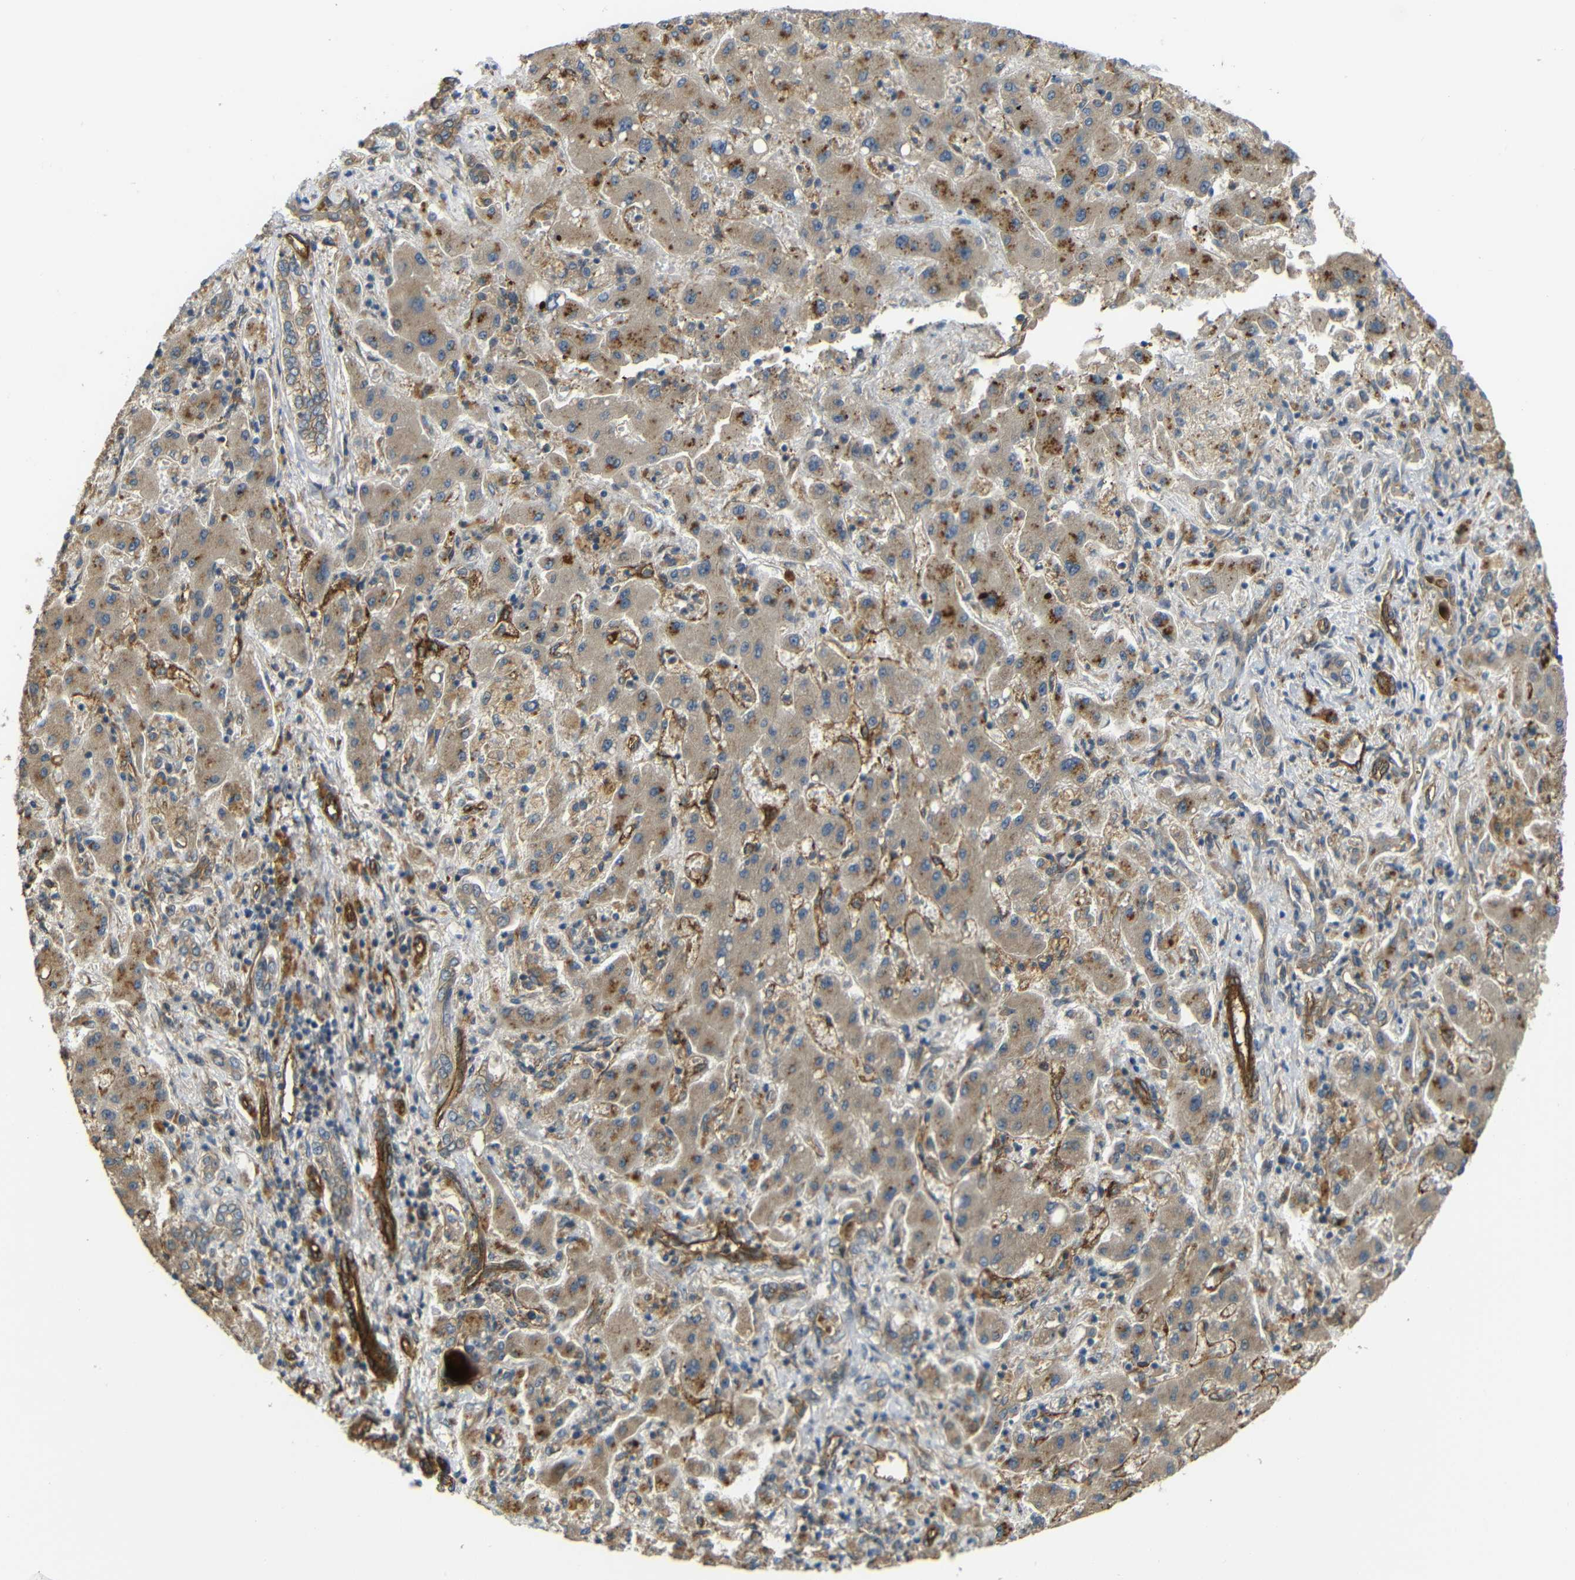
{"staining": {"intensity": "moderate", "quantity": ">75%", "location": "cytoplasmic/membranous"}, "tissue": "liver cancer", "cell_type": "Tumor cells", "image_type": "cancer", "snomed": [{"axis": "morphology", "description": "Cholangiocarcinoma"}, {"axis": "topography", "description": "Liver"}], "caption": "Immunohistochemical staining of liver cancer (cholangiocarcinoma) shows medium levels of moderate cytoplasmic/membranous protein staining in approximately >75% of tumor cells. The protein is stained brown, and the nuclei are stained in blue (DAB IHC with brightfield microscopy, high magnification).", "gene": "RELL1", "patient": {"sex": "male", "age": 50}}